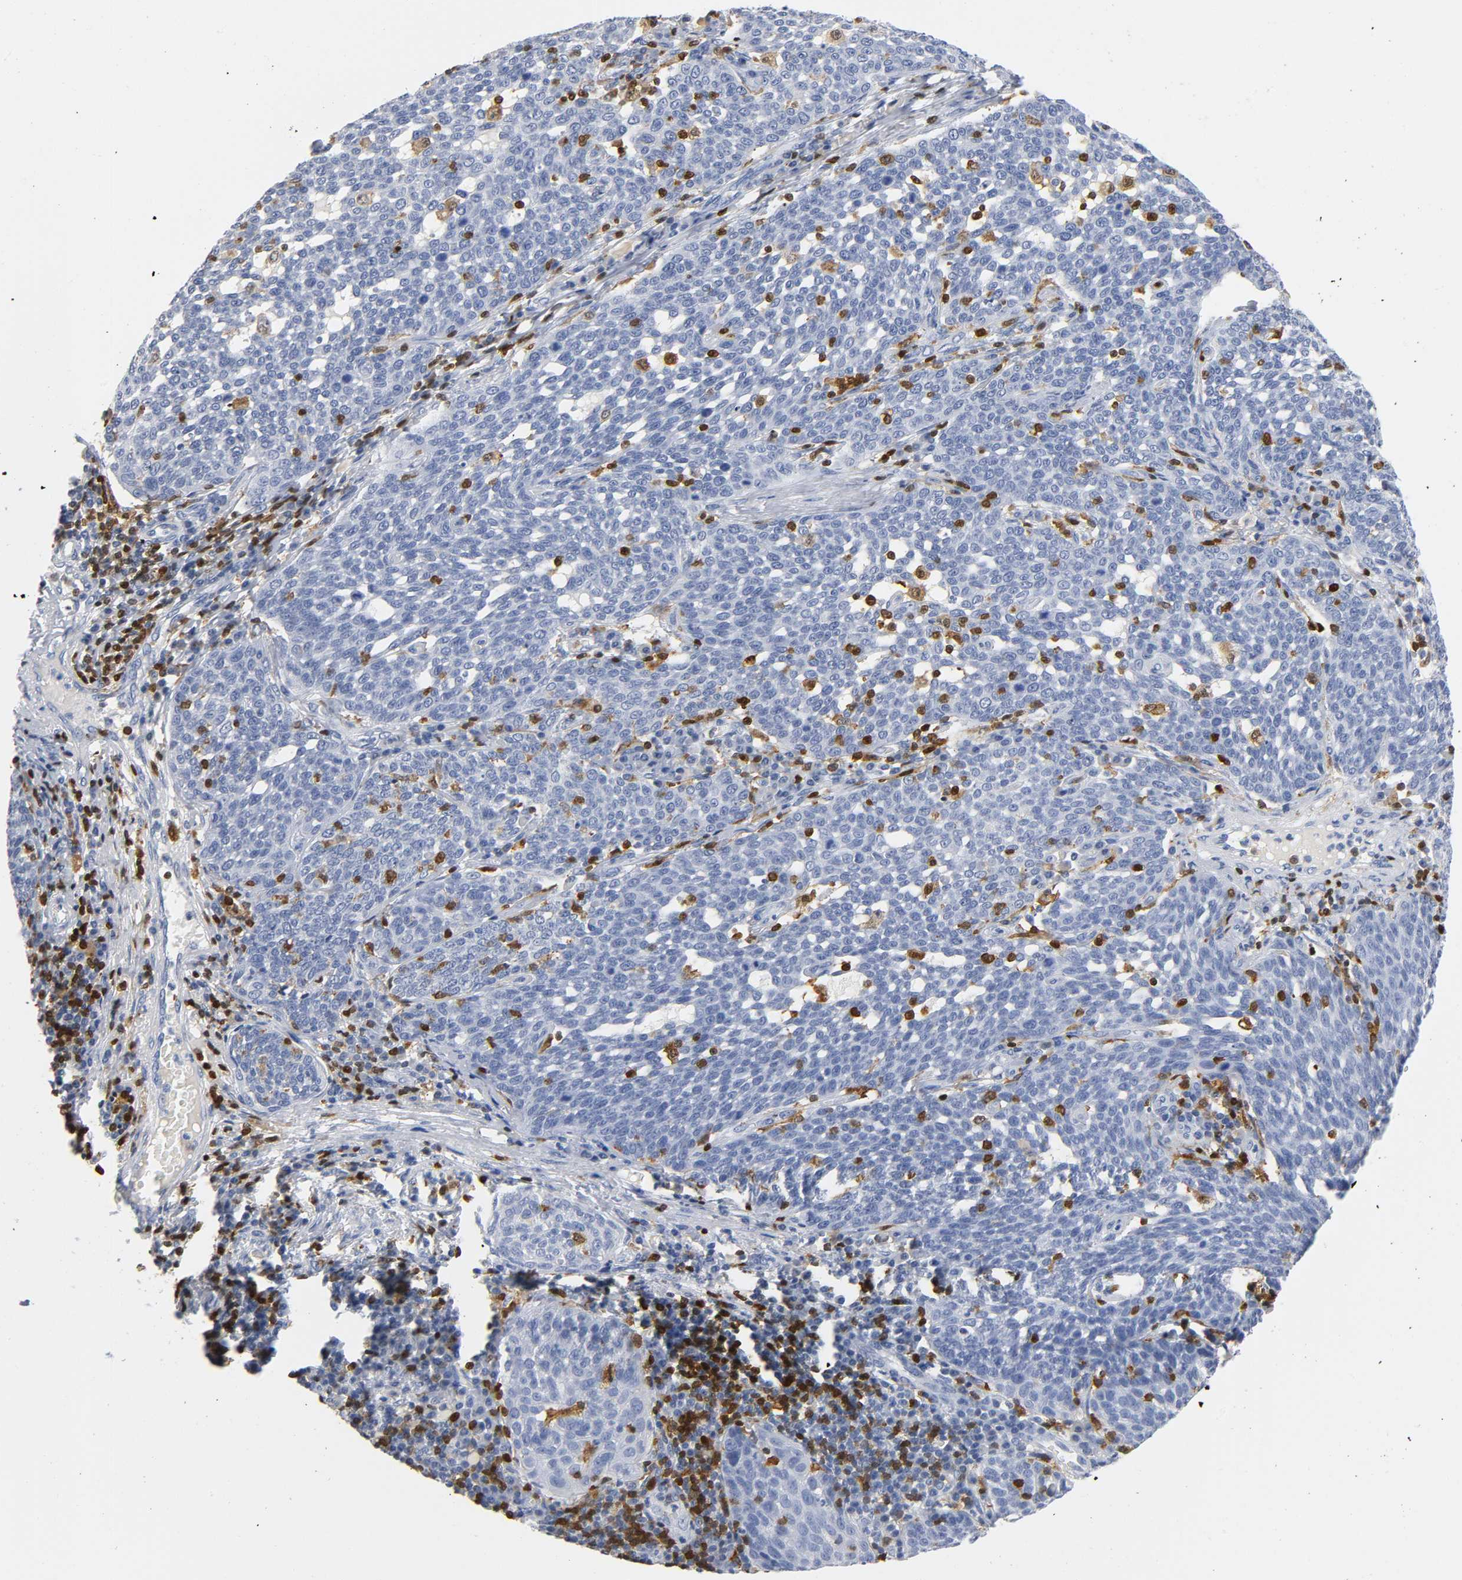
{"staining": {"intensity": "negative", "quantity": "none", "location": "none"}, "tissue": "cervical cancer", "cell_type": "Tumor cells", "image_type": "cancer", "snomed": [{"axis": "morphology", "description": "Squamous cell carcinoma, NOS"}, {"axis": "topography", "description": "Cervix"}], "caption": "Immunohistochemistry (IHC) of cervical cancer (squamous cell carcinoma) displays no expression in tumor cells. (DAB immunohistochemistry visualized using brightfield microscopy, high magnification).", "gene": "DOK2", "patient": {"sex": "female", "age": 34}}